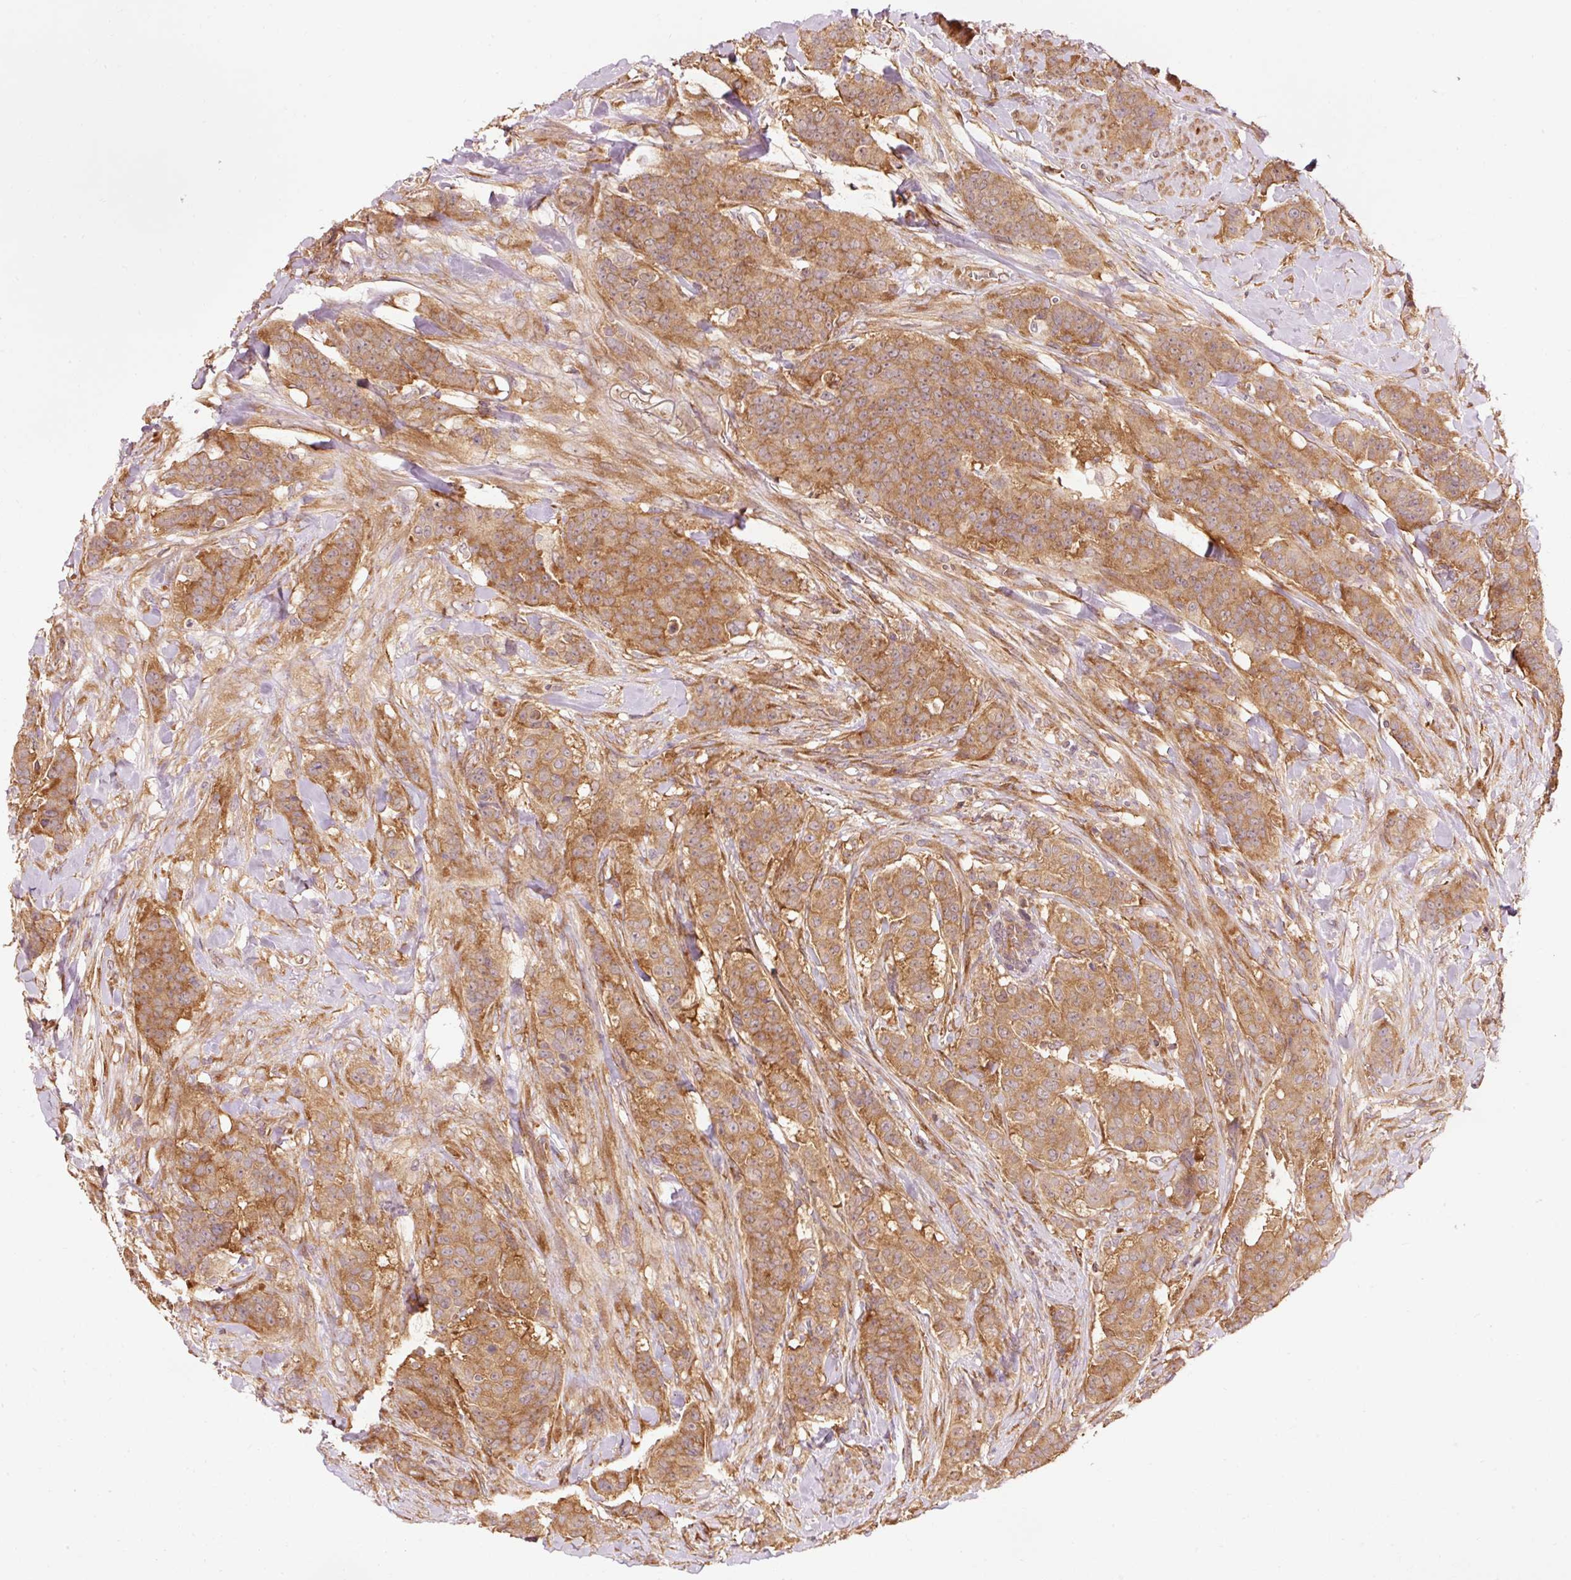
{"staining": {"intensity": "moderate", "quantity": ">75%", "location": "cytoplasmic/membranous"}, "tissue": "breast cancer", "cell_type": "Tumor cells", "image_type": "cancer", "snomed": [{"axis": "morphology", "description": "Duct carcinoma"}, {"axis": "topography", "description": "Breast"}], "caption": "Breast invasive ductal carcinoma tissue displays moderate cytoplasmic/membranous positivity in approximately >75% of tumor cells (IHC, brightfield microscopy, high magnification).", "gene": "PDAP1", "patient": {"sex": "female", "age": 40}}